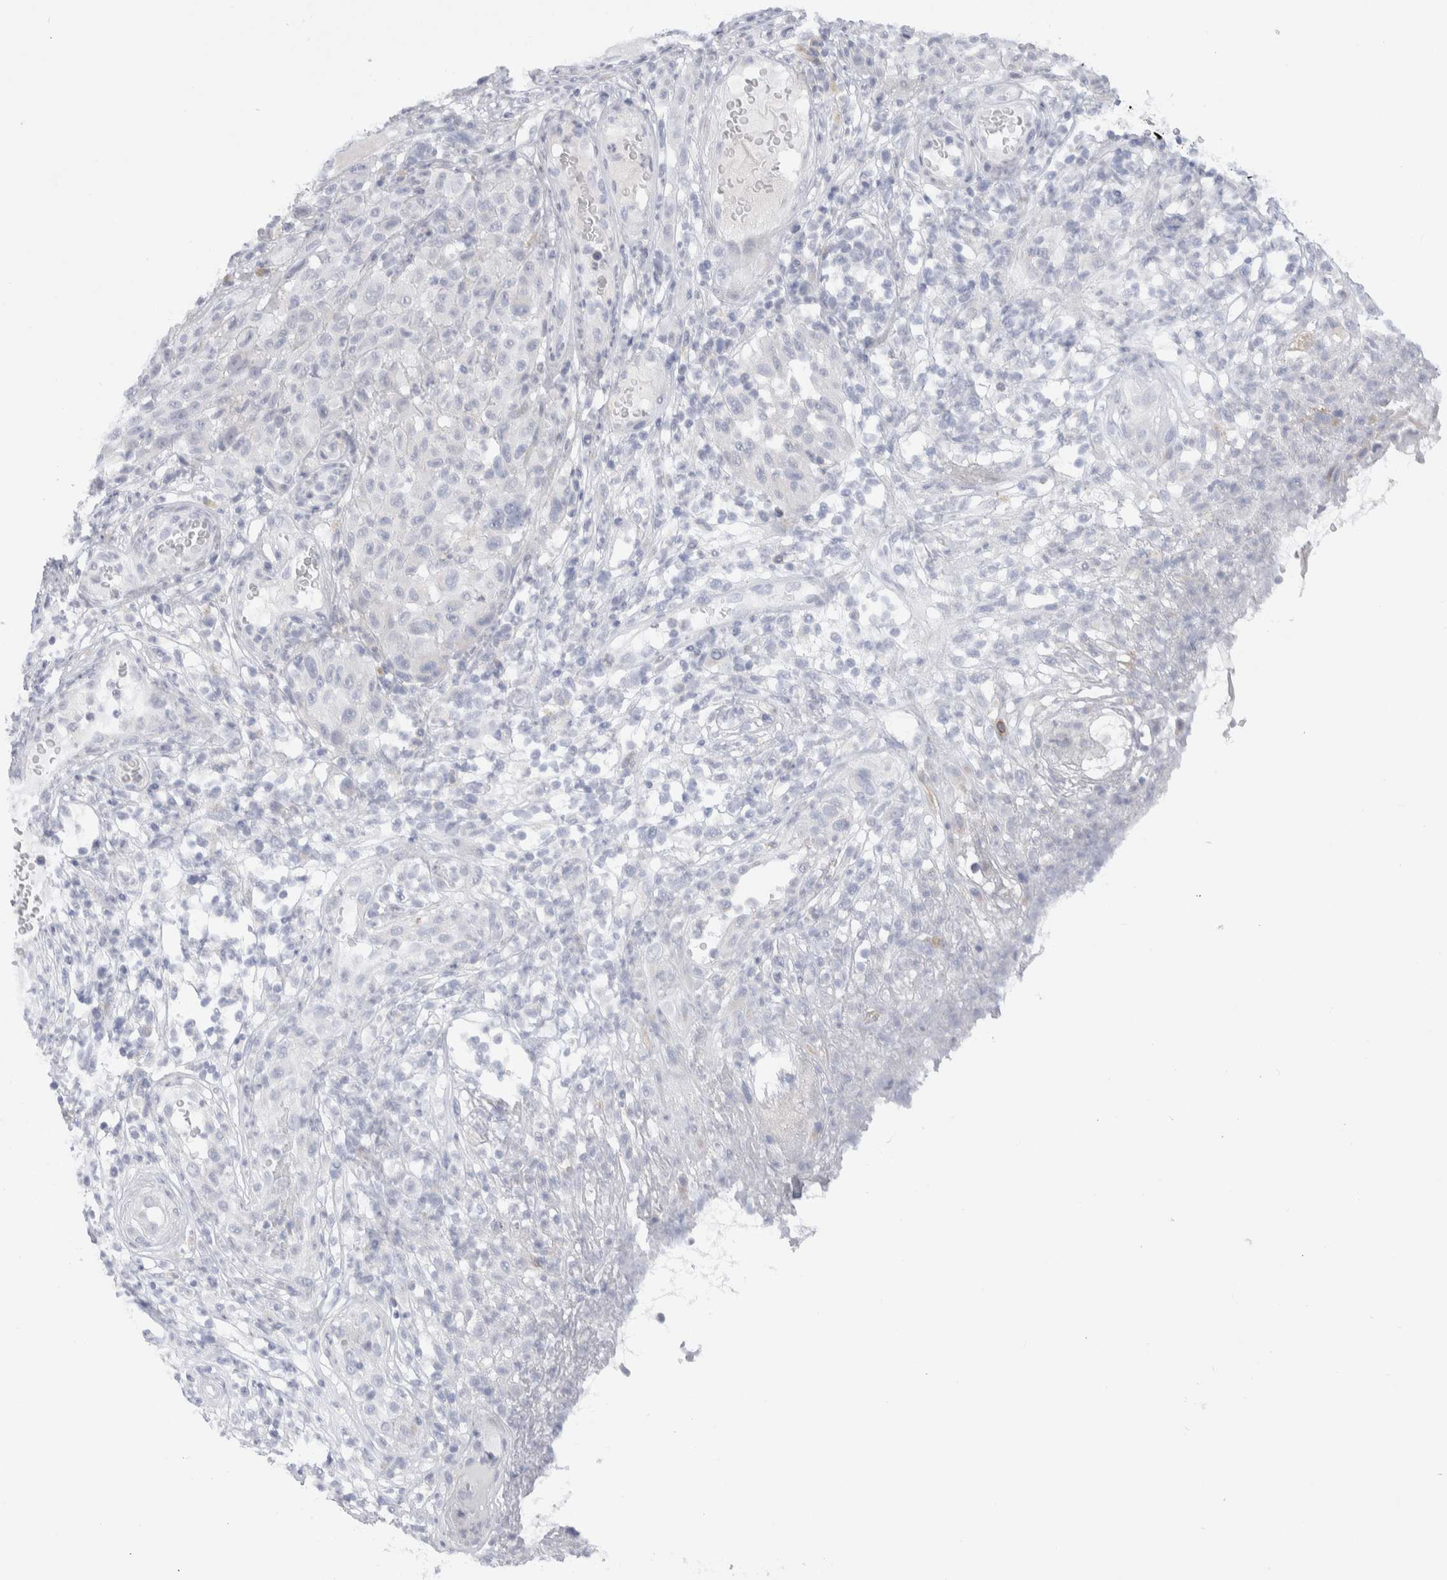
{"staining": {"intensity": "negative", "quantity": "none", "location": "none"}, "tissue": "melanoma", "cell_type": "Tumor cells", "image_type": "cancer", "snomed": [{"axis": "morphology", "description": "Malignant melanoma, NOS"}, {"axis": "topography", "description": "Skin"}], "caption": "This is a photomicrograph of immunohistochemistry (IHC) staining of malignant melanoma, which shows no positivity in tumor cells. Nuclei are stained in blue.", "gene": "C1orf112", "patient": {"sex": "female", "age": 82}}